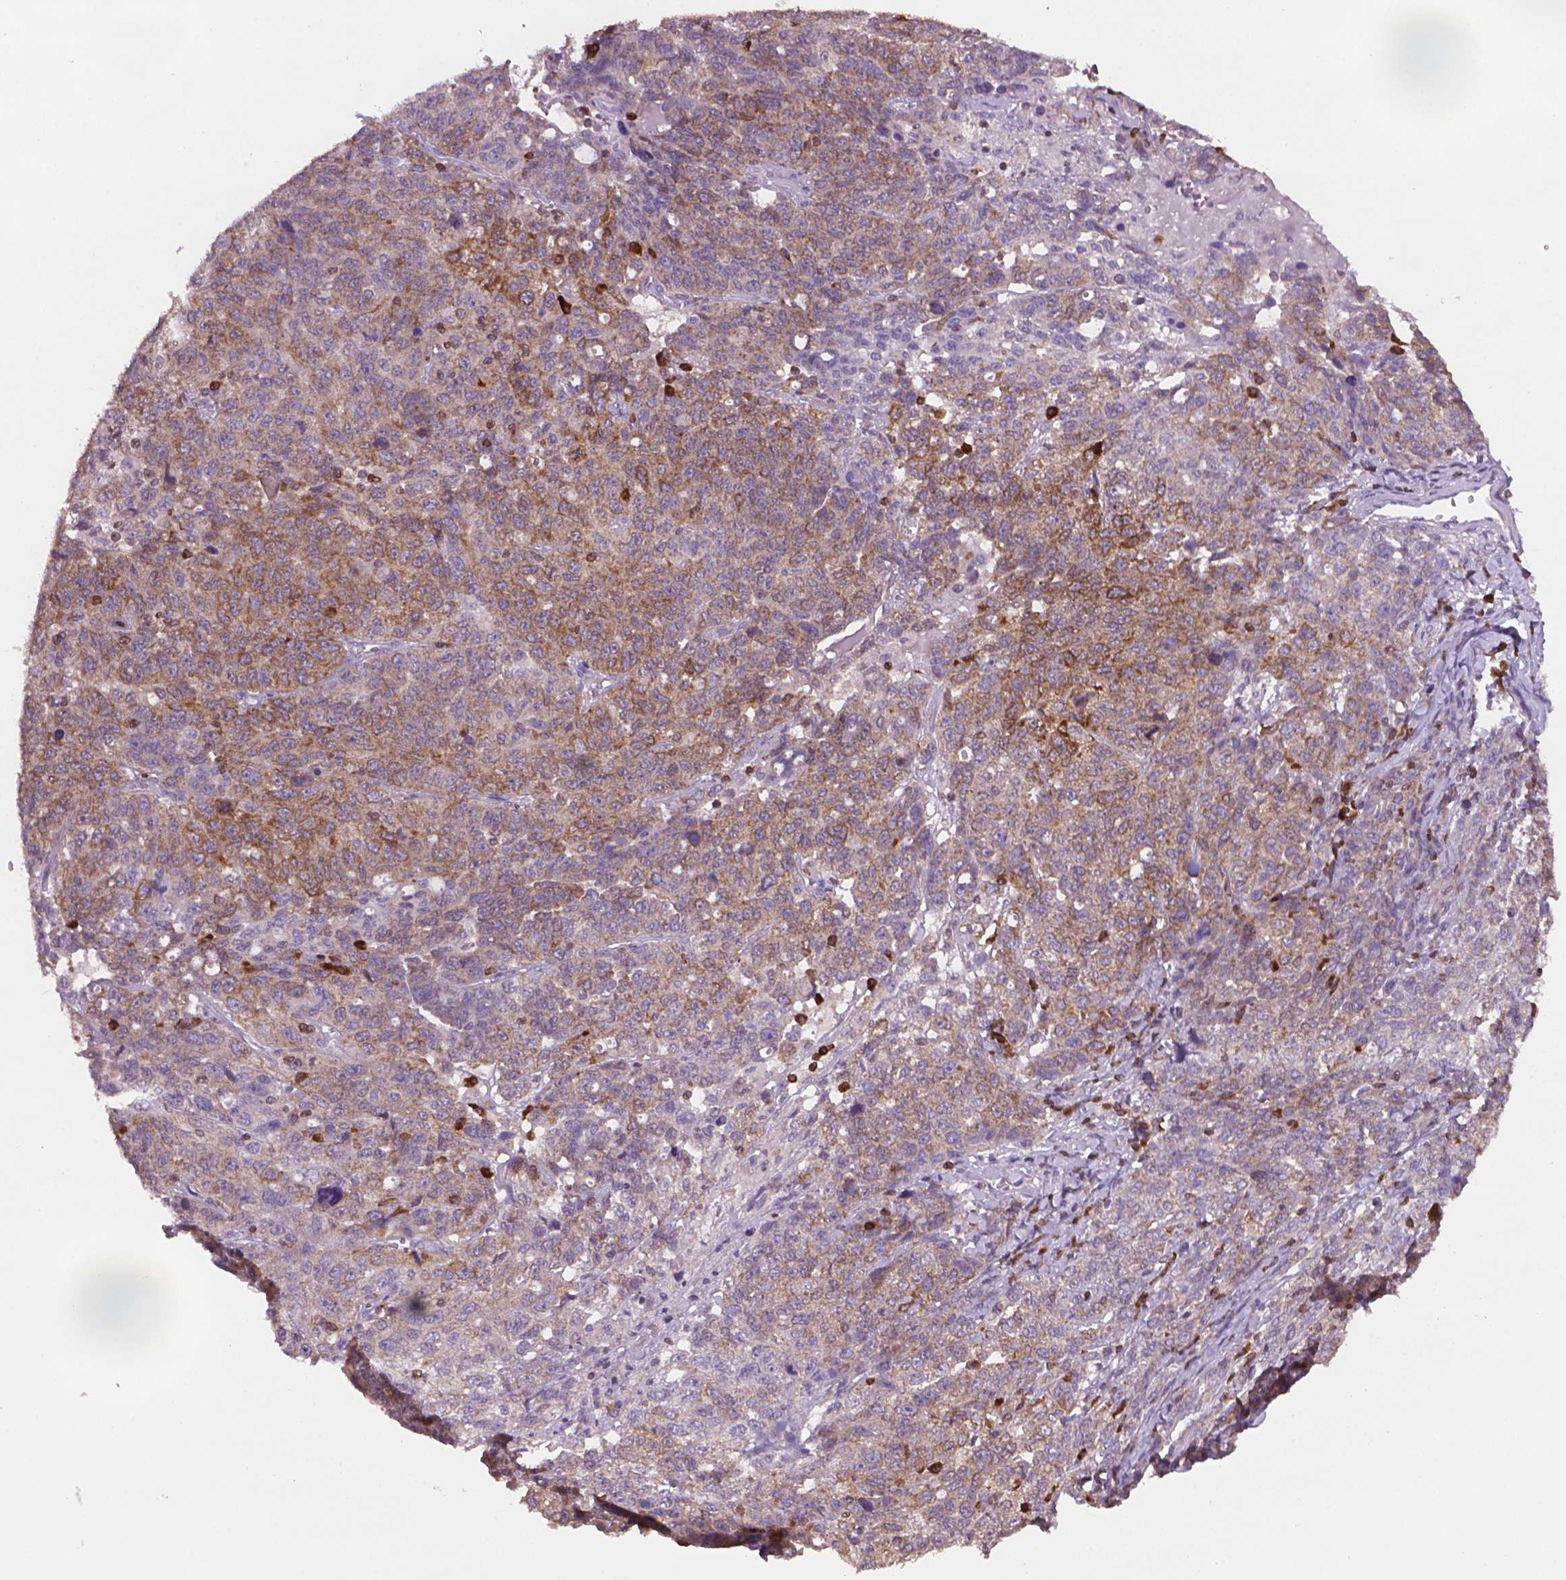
{"staining": {"intensity": "moderate", "quantity": ">75%", "location": "cytoplasmic/membranous"}, "tissue": "ovarian cancer", "cell_type": "Tumor cells", "image_type": "cancer", "snomed": [{"axis": "morphology", "description": "Cystadenocarcinoma, serous, NOS"}, {"axis": "topography", "description": "Ovary"}], "caption": "A photomicrograph of ovarian serous cystadenocarcinoma stained for a protein reveals moderate cytoplasmic/membranous brown staining in tumor cells.", "gene": "BCL2", "patient": {"sex": "female", "age": 71}}